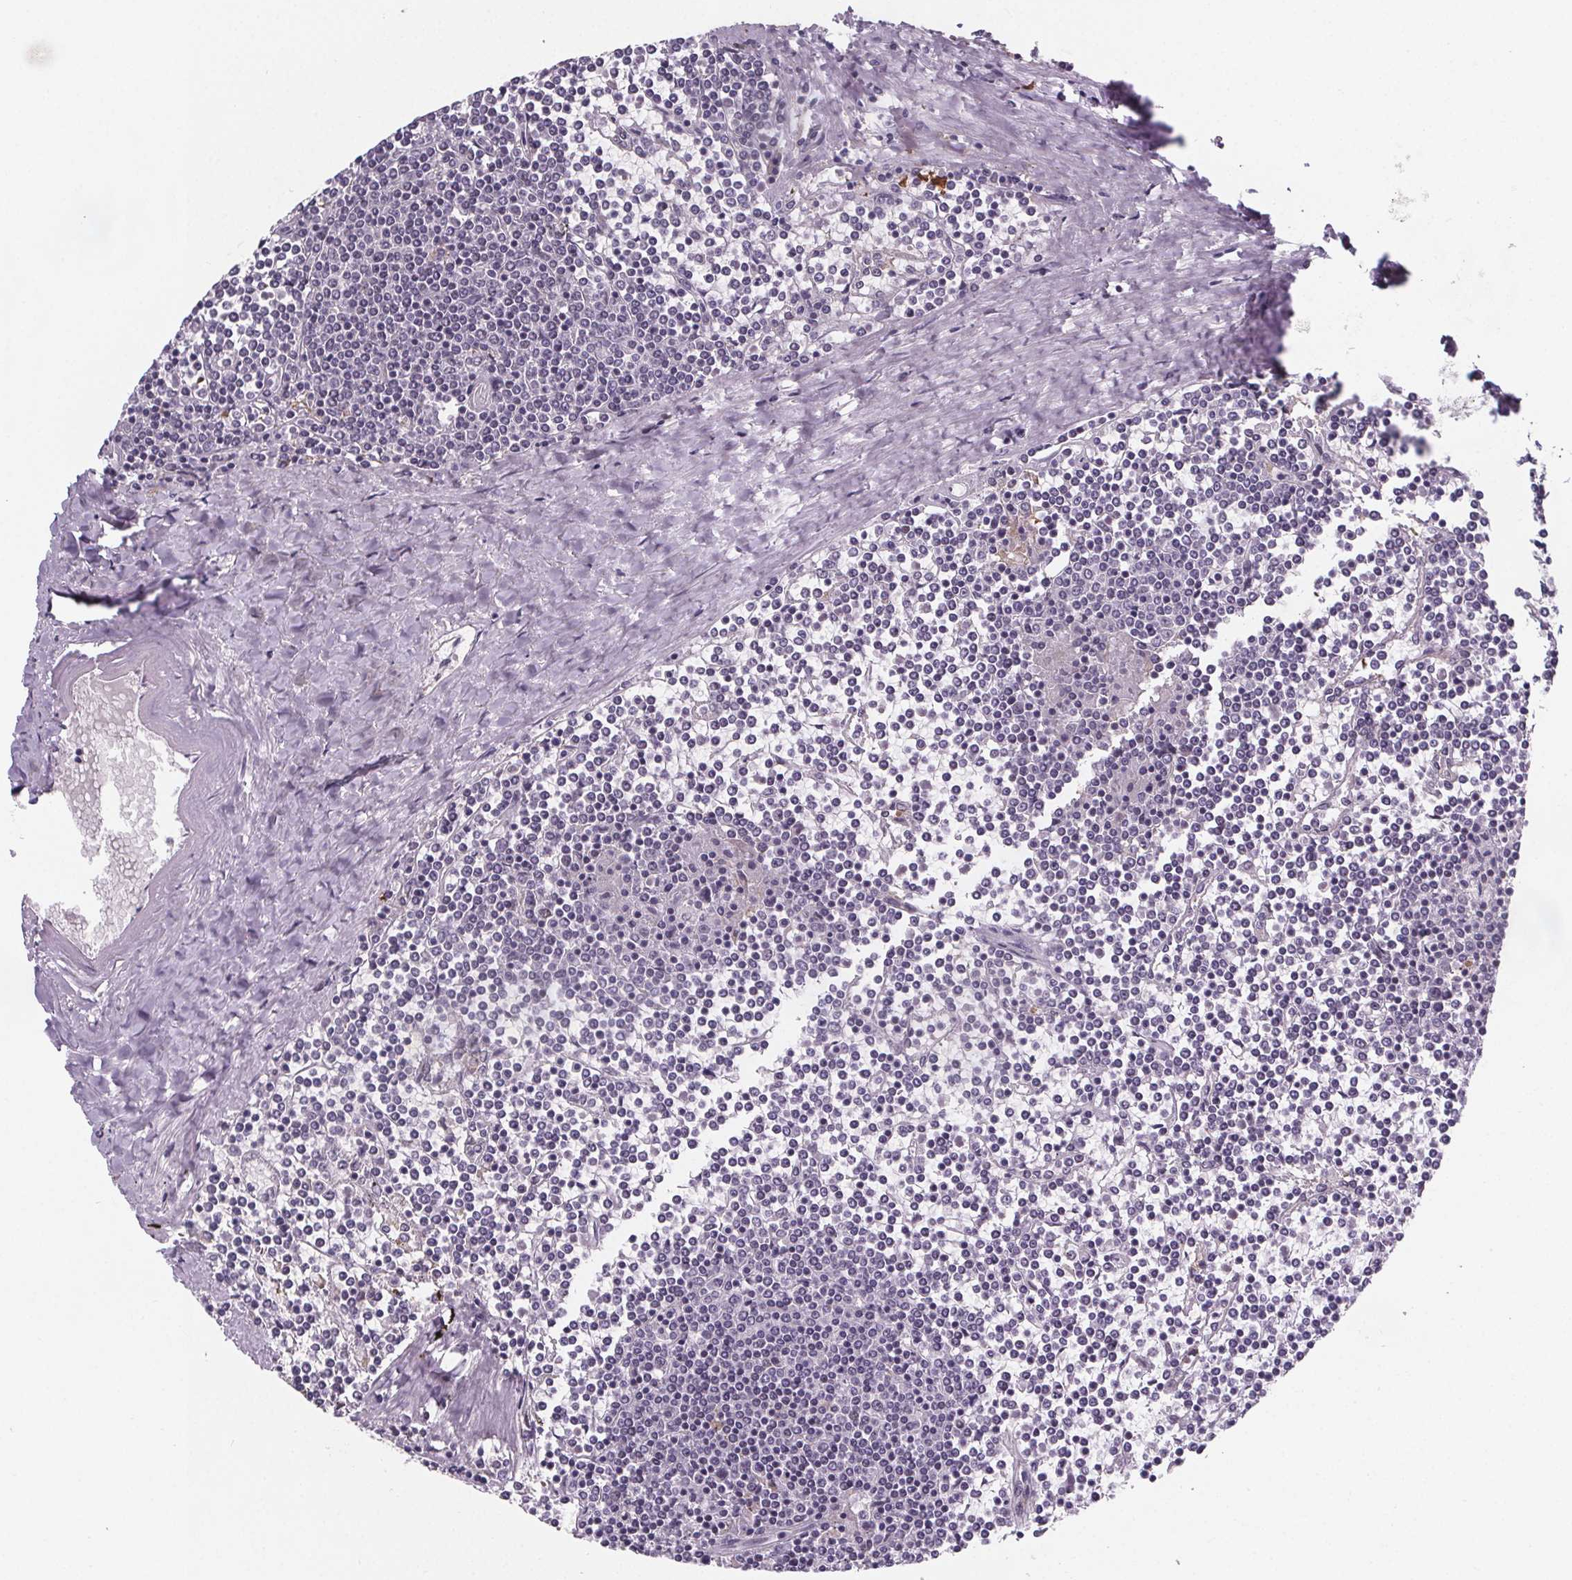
{"staining": {"intensity": "negative", "quantity": "none", "location": "none"}, "tissue": "lymphoma", "cell_type": "Tumor cells", "image_type": "cancer", "snomed": [{"axis": "morphology", "description": "Malignant lymphoma, non-Hodgkin's type, Low grade"}, {"axis": "topography", "description": "Spleen"}], "caption": "Tumor cells show no significant staining in lymphoma.", "gene": "ZNF572", "patient": {"sex": "female", "age": 19}}